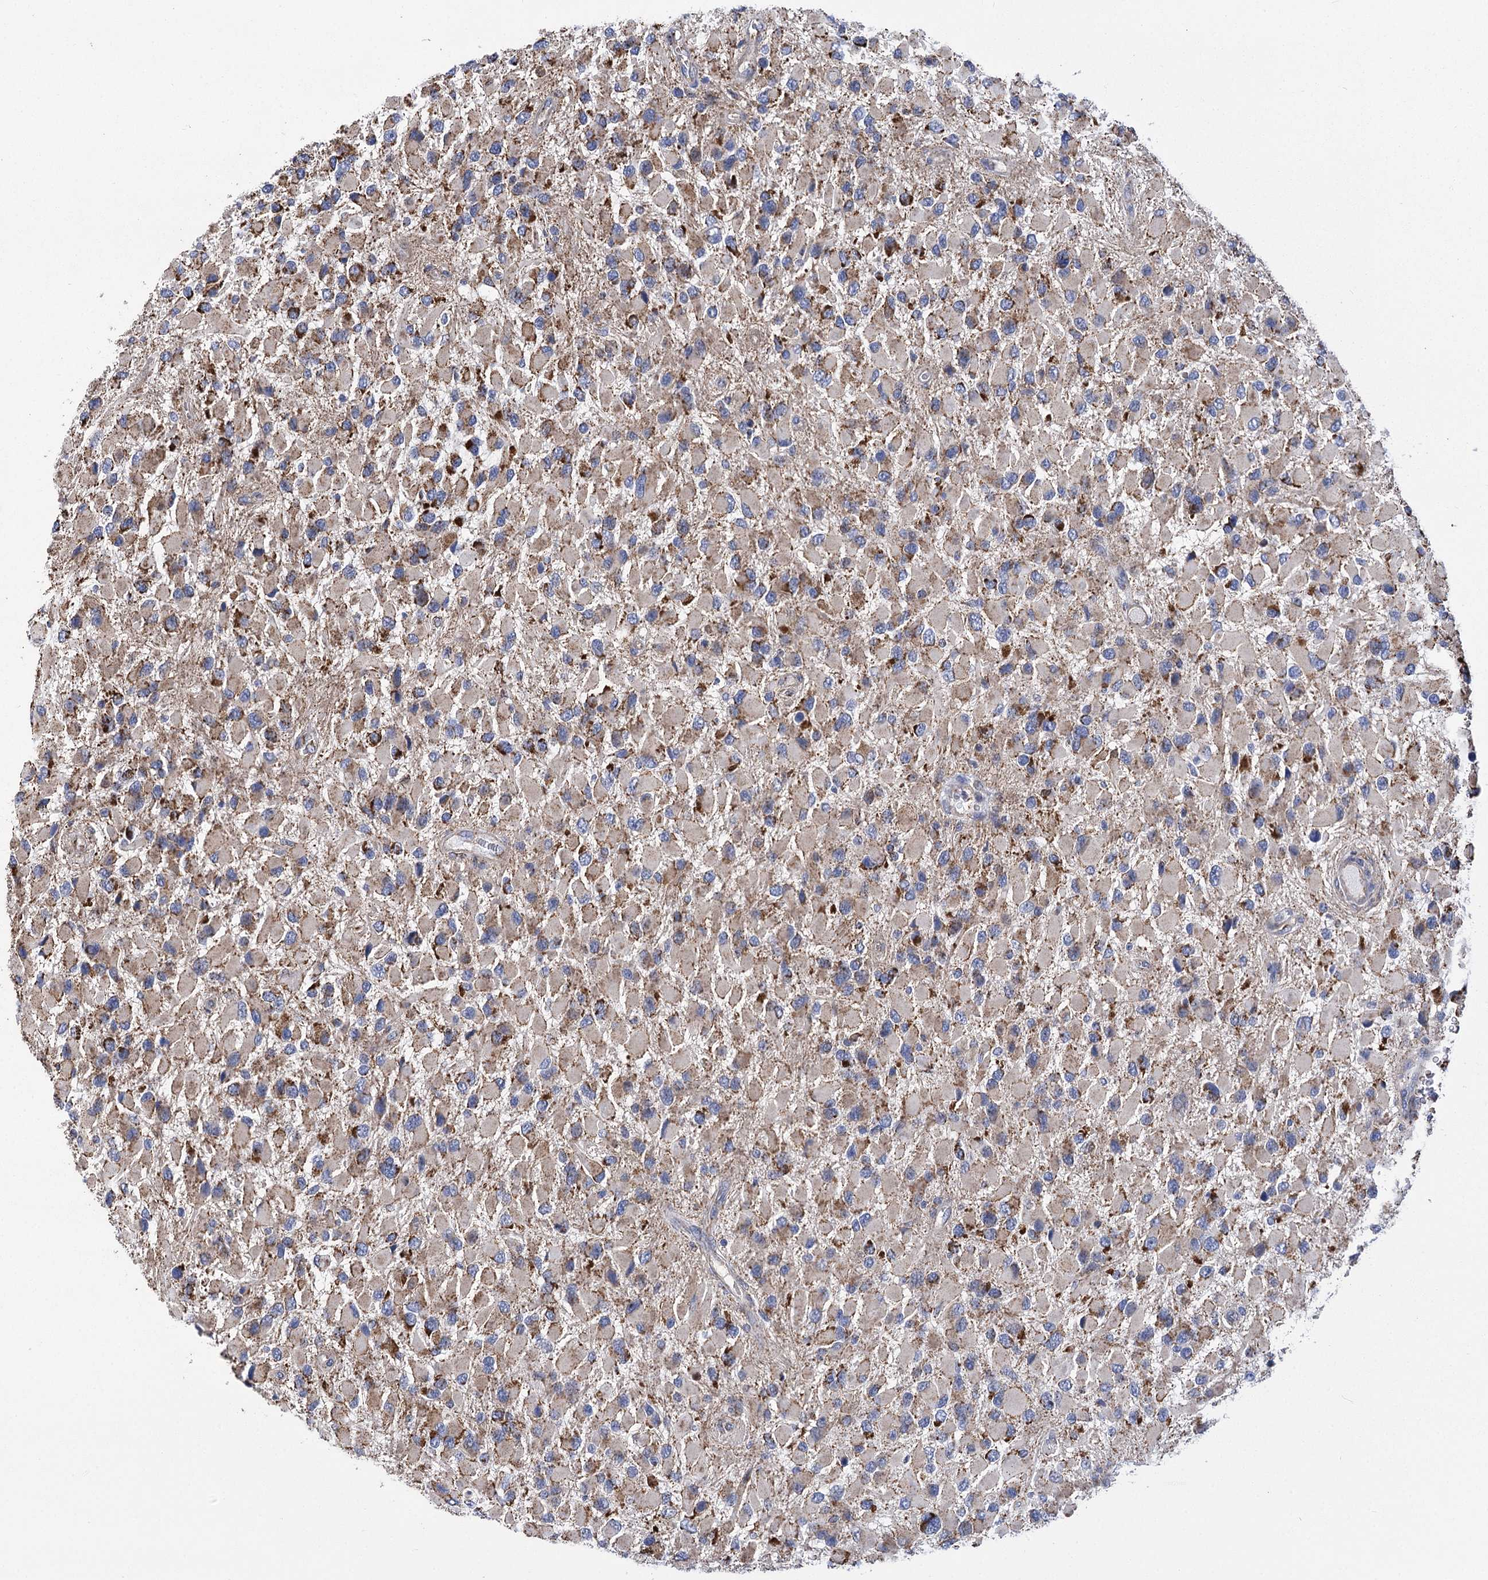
{"staining": {"intensity": "strong", "quantity": "<25%", "location": "cytoplasmic/membranous"}, "tissue": "glioma", "cell_type": "Tumor cells", "image_type": "cancer", "snomed": [{"axis": "morphology", "description": "Glioma, malignant, High grade"}, {"axis": "topography", "description": "Brain"}], "caption": "A brown stain highlights strong cytoplasmic/membranous staining of a protein in glioma tumor cells. (DAB (3,3'-diaminobenzidine) IHC, brown staining for protein, blue staining for nuclei).", "gene": "CCDC73", "patient": {"sex": "male", "age": 53}}